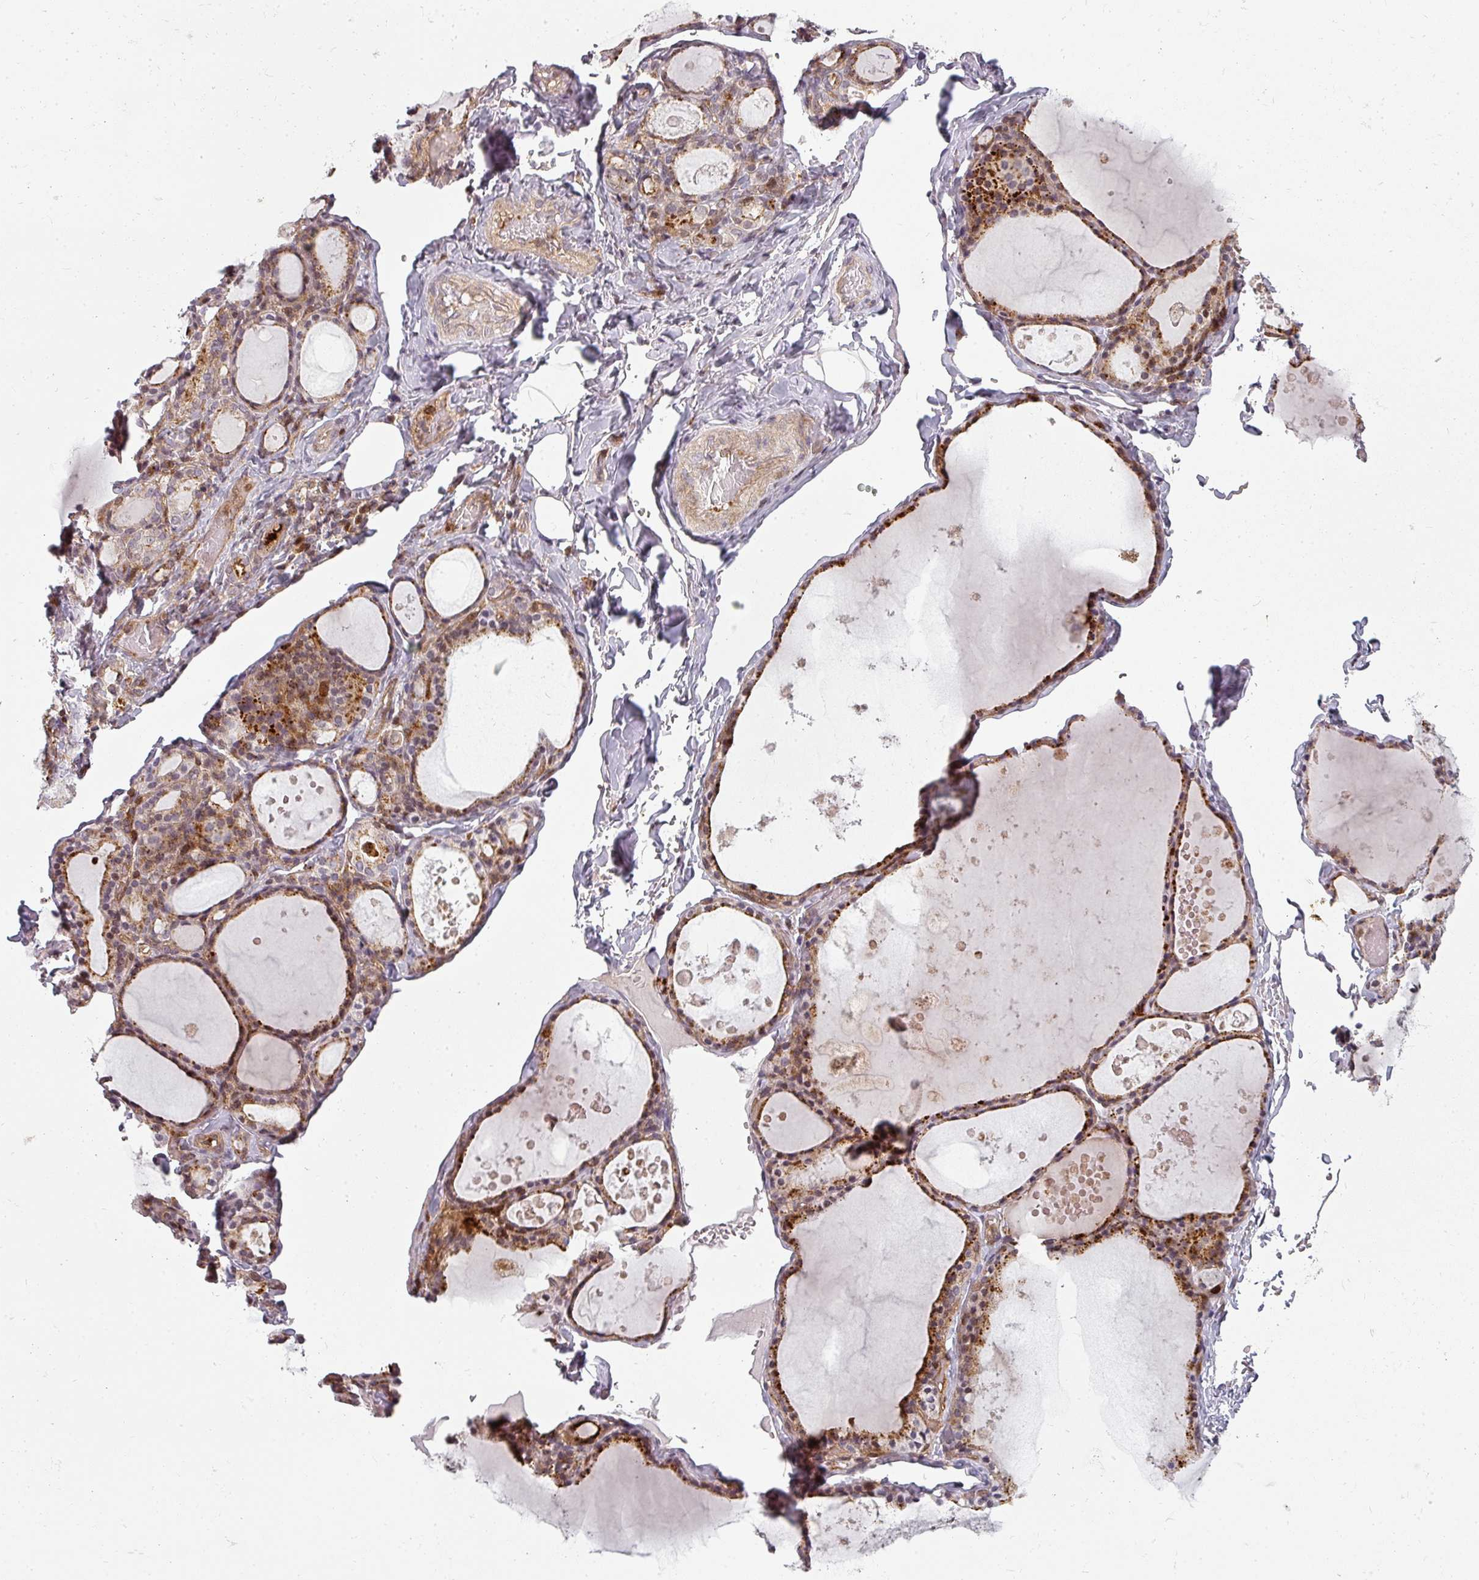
{"staining": {"intensity": "moderate", "quantity": ">75%", "location": "cytoplasmic/membranous"}, "tissue": "thyroid gland", "cell_type": "Glandular cells", "image_type": "normal", "snomed": [{"axis": "morphology", "description": "Normal tissue, NOS"}, {"axis": "topography", "description": "Thyroid gland"}], "caption": "Immunohistochemical staining of unremarkable human thyroid gland shows moderate cytoplasmic/membranous protein staining in approximately >75% of glandular cells.", "gene": "CLIC1", "patient": {"sex": "male", "age": 56}}